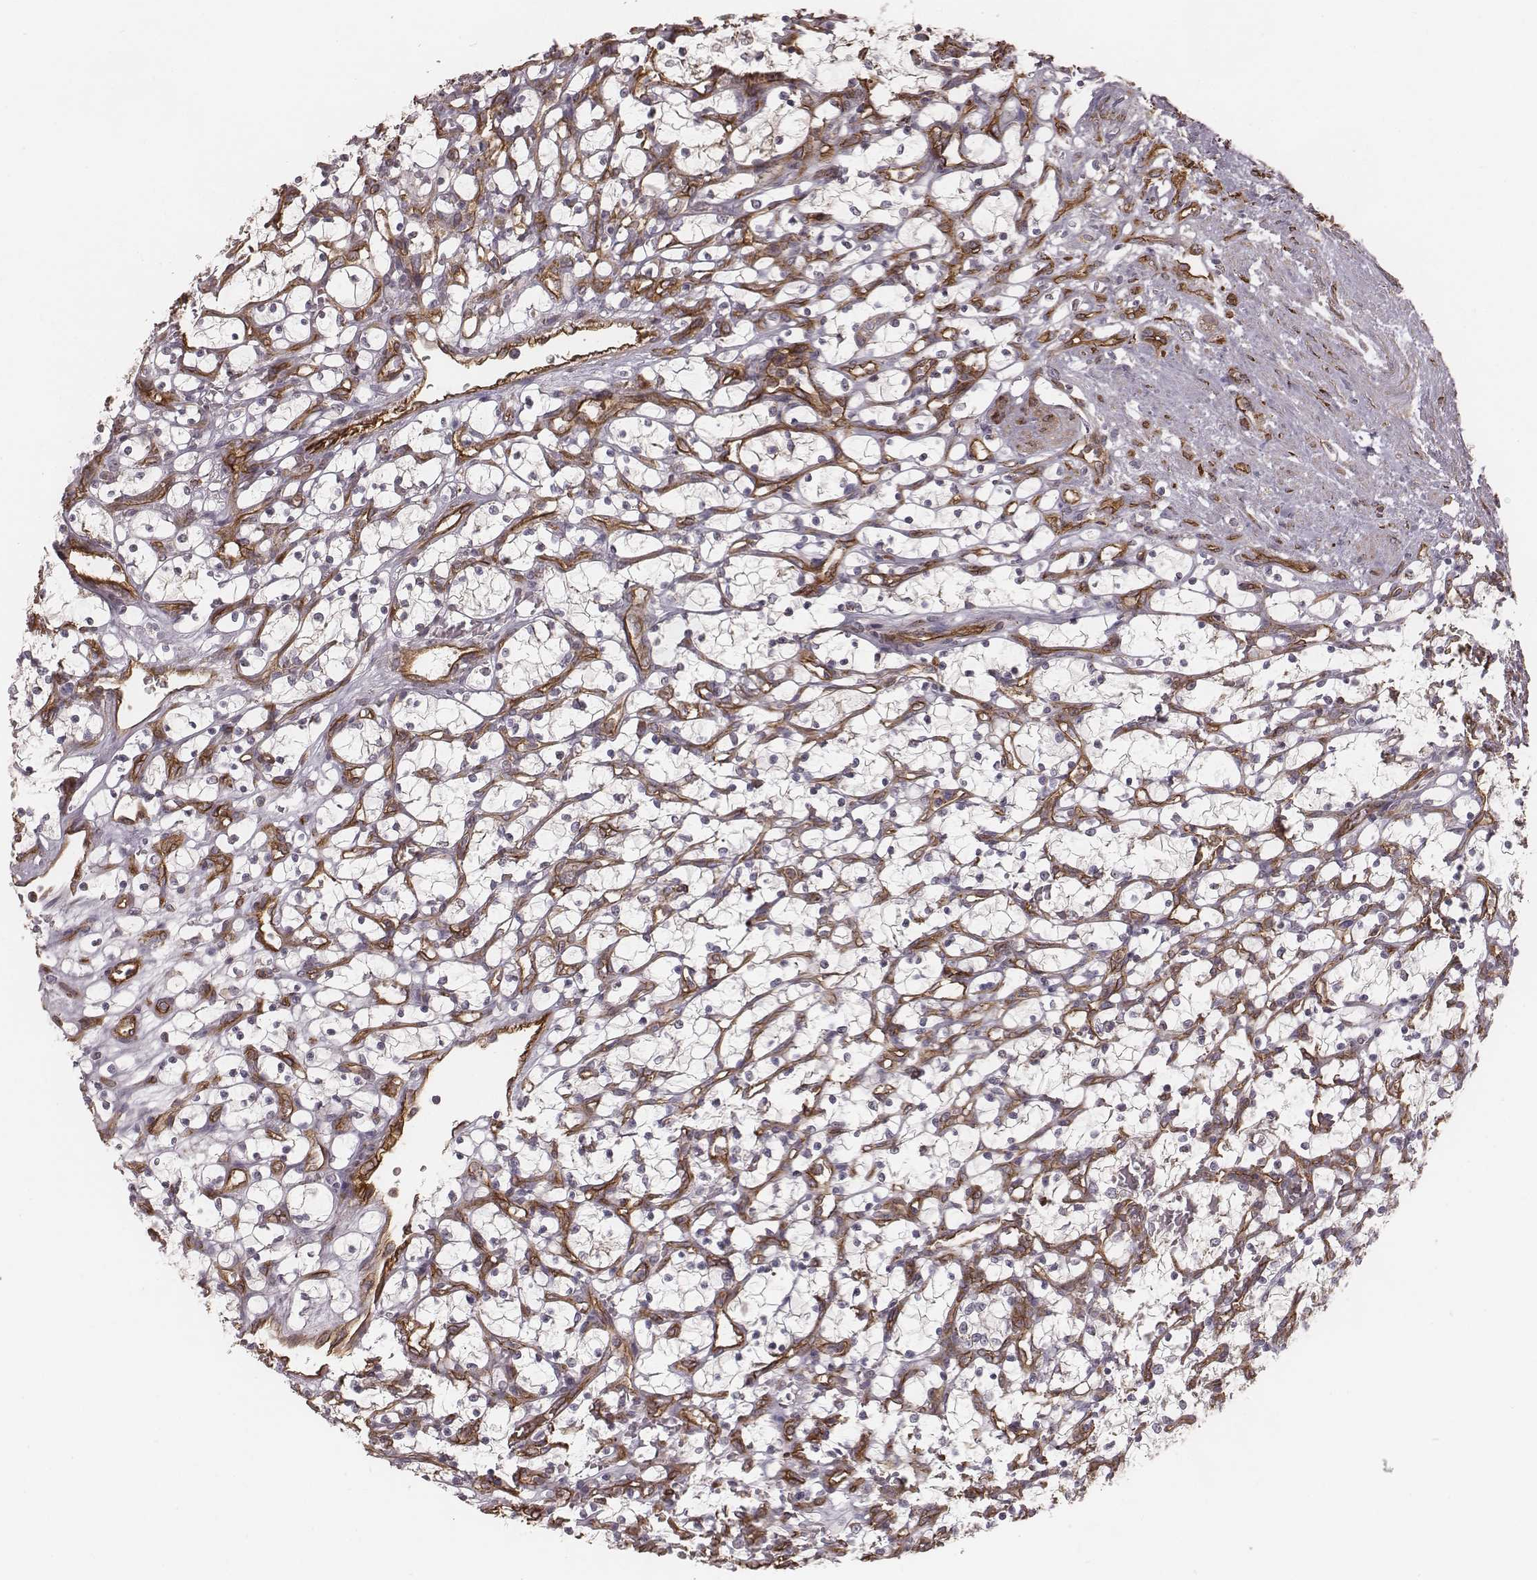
{"staining": {"intensity": "negative", "quantity": "none", "location": "none"}, "tissue": "renal cancer", "cell_type": "Tumor cells", "image_type": "cancer", "snomed": [{"axis": "morphology", "description": "Adenocarcinoma, NOS"}, {"axis": "topography", "description": "Kidney"}], "caption": "Immunohistochemistry (IHC) image of neoplastic tissue: human renal cancer stained with DAB (3,3'-diaminobenzidine) shows no significant protein staining in tumor cells.", "gene": "PALMD", "patient": {"sex": "female", "age": 69}}